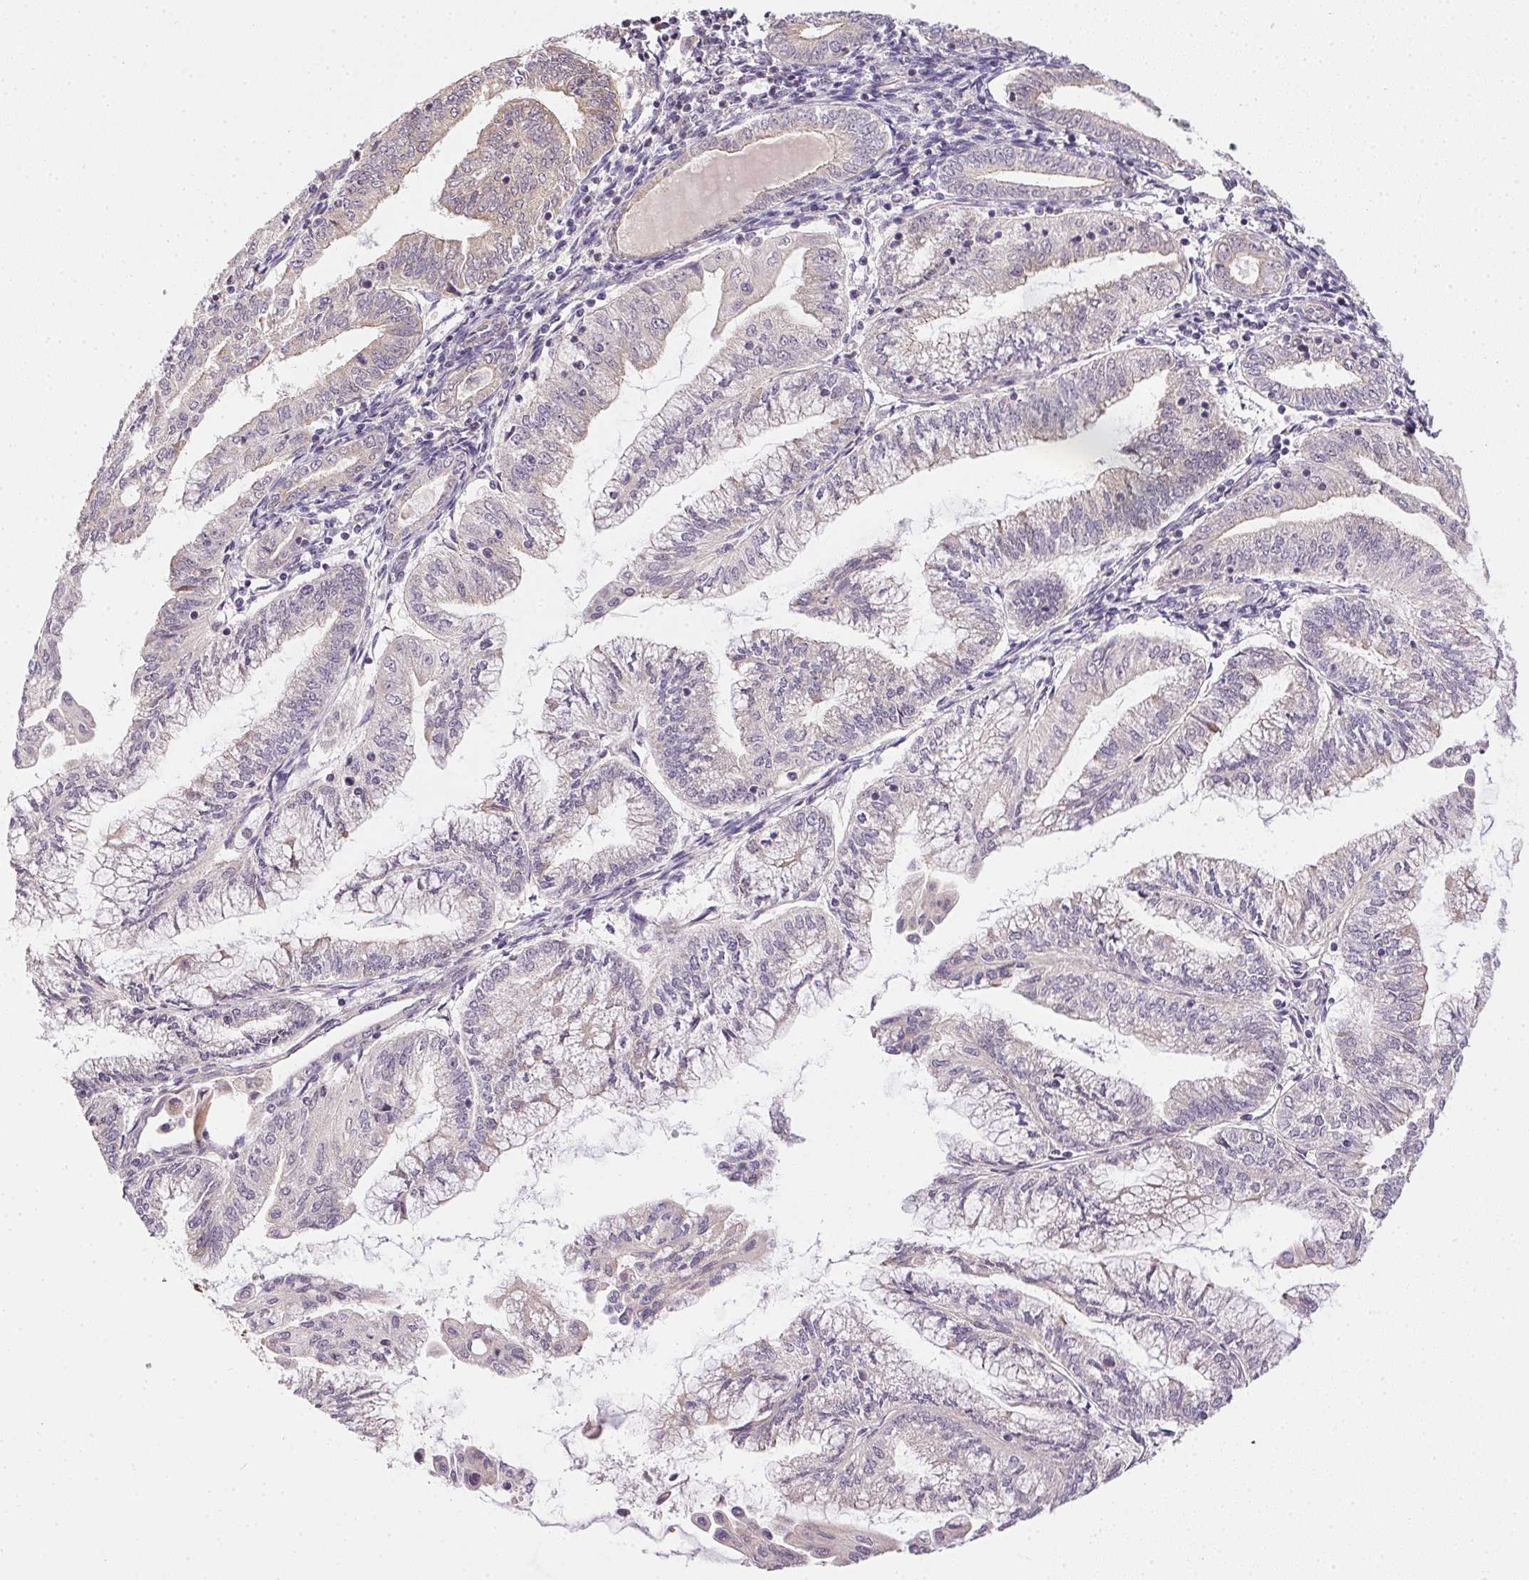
{"staining": {"intensity": "negative", "quantity": "none", "location": "none"}, "tissue": "endometrial cancer", "cell_type": "Tumor cells", "image_type": "cancer", "snomed": [{"axis": "morphology", "description": "Adenocarcinoma, NOS"}, {"axis": "topography", "description": "Endometrium"}], "caption": "The photomicrograph demonstrates no staining of tumor cells in endometrial cancer (adenocarcinoma).", "gene": "CFAP92", "patient": {"sex": "female", "age": 55}}